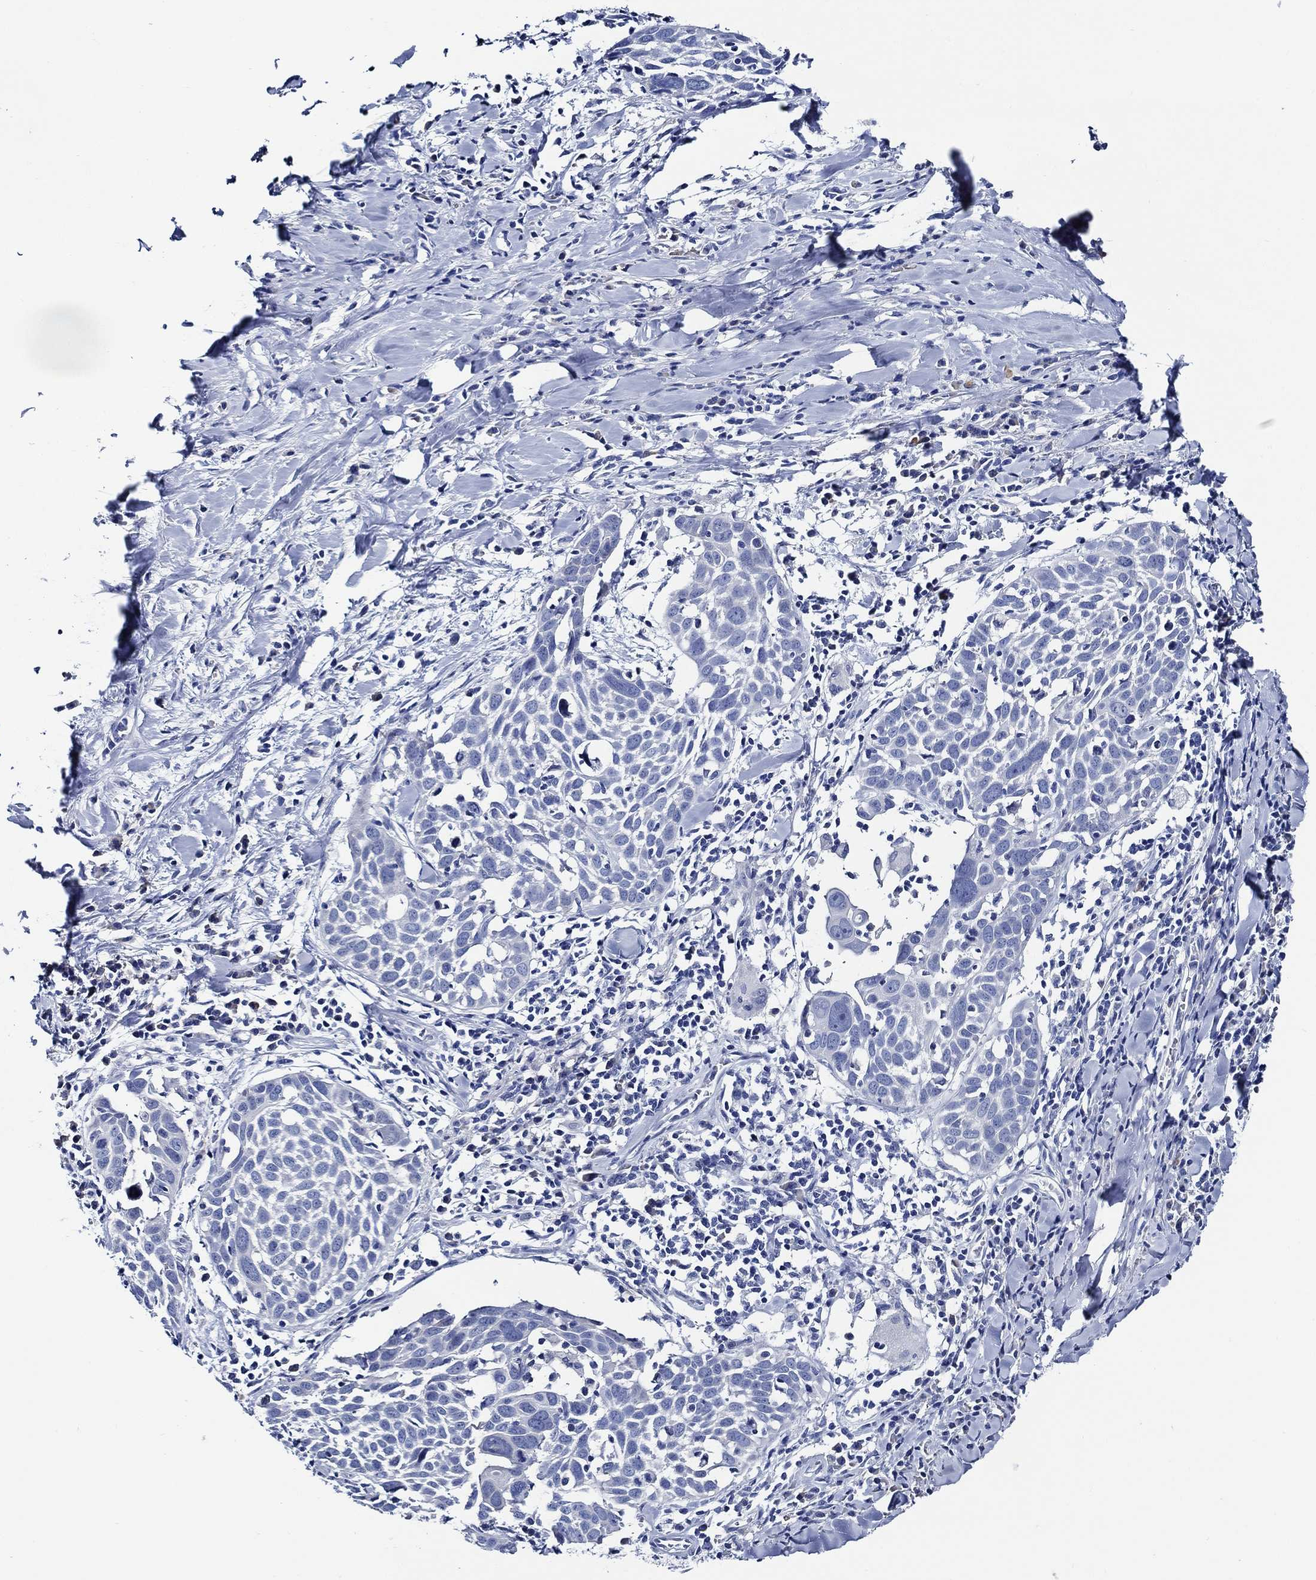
{"staining": {"intensity": "weak", "quantity": "<25%", "location": "cytoplasmic/membranous"}, "tissue": "lung cancer", "cell_type": "Tumor cells", "image_type": "cancer", "snomed": [{"axis": "morphology", "description": "Squamous cell carcinoma, NOS"}, {"axis": "topography", "description": "Lung"}], "caption": "Image shows no significant protein expression in tumor cells of squamous cell carcinoma (lung).", "gene": "WDR62", "patient": {"sex": "male", "age": 57}}